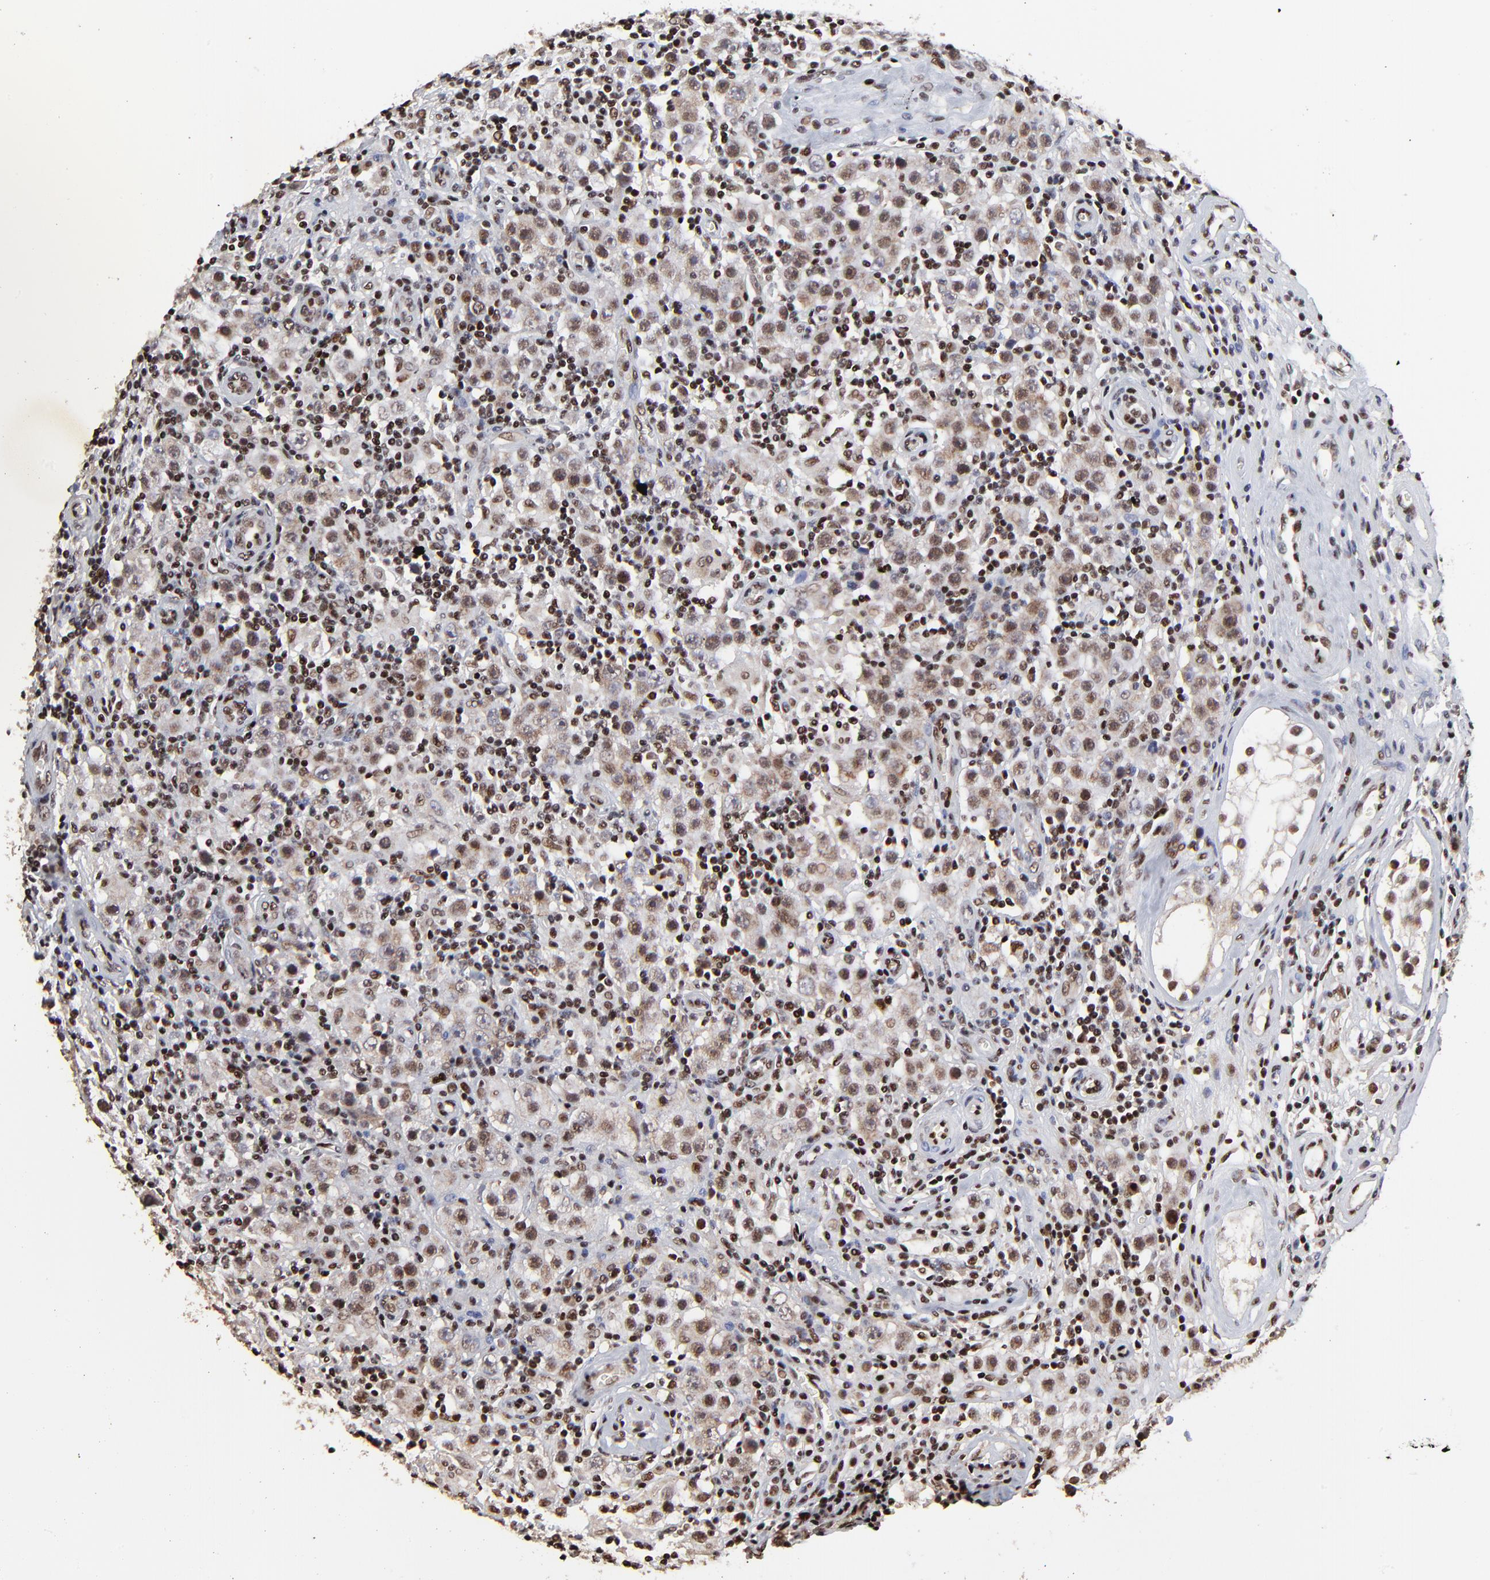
{"staining": {"intensity": "moderate", "quantity": ">75%", "location": "nuclear"}, "tissue": "testis cancer", "cell_type": "Tumor cells", "image_type": "cancer", "snomed": [{"axis": "morphology", "description": "Seminoma, NOS"}, {"axis": "topography", "description": "Testis"}], "caption": "Testis seminoma stained with IHC shows moderate nuclear positivity in about >75% of tumor cells.", "gene": "RBM22", "patient": {"sex": "male", "age": 32}}